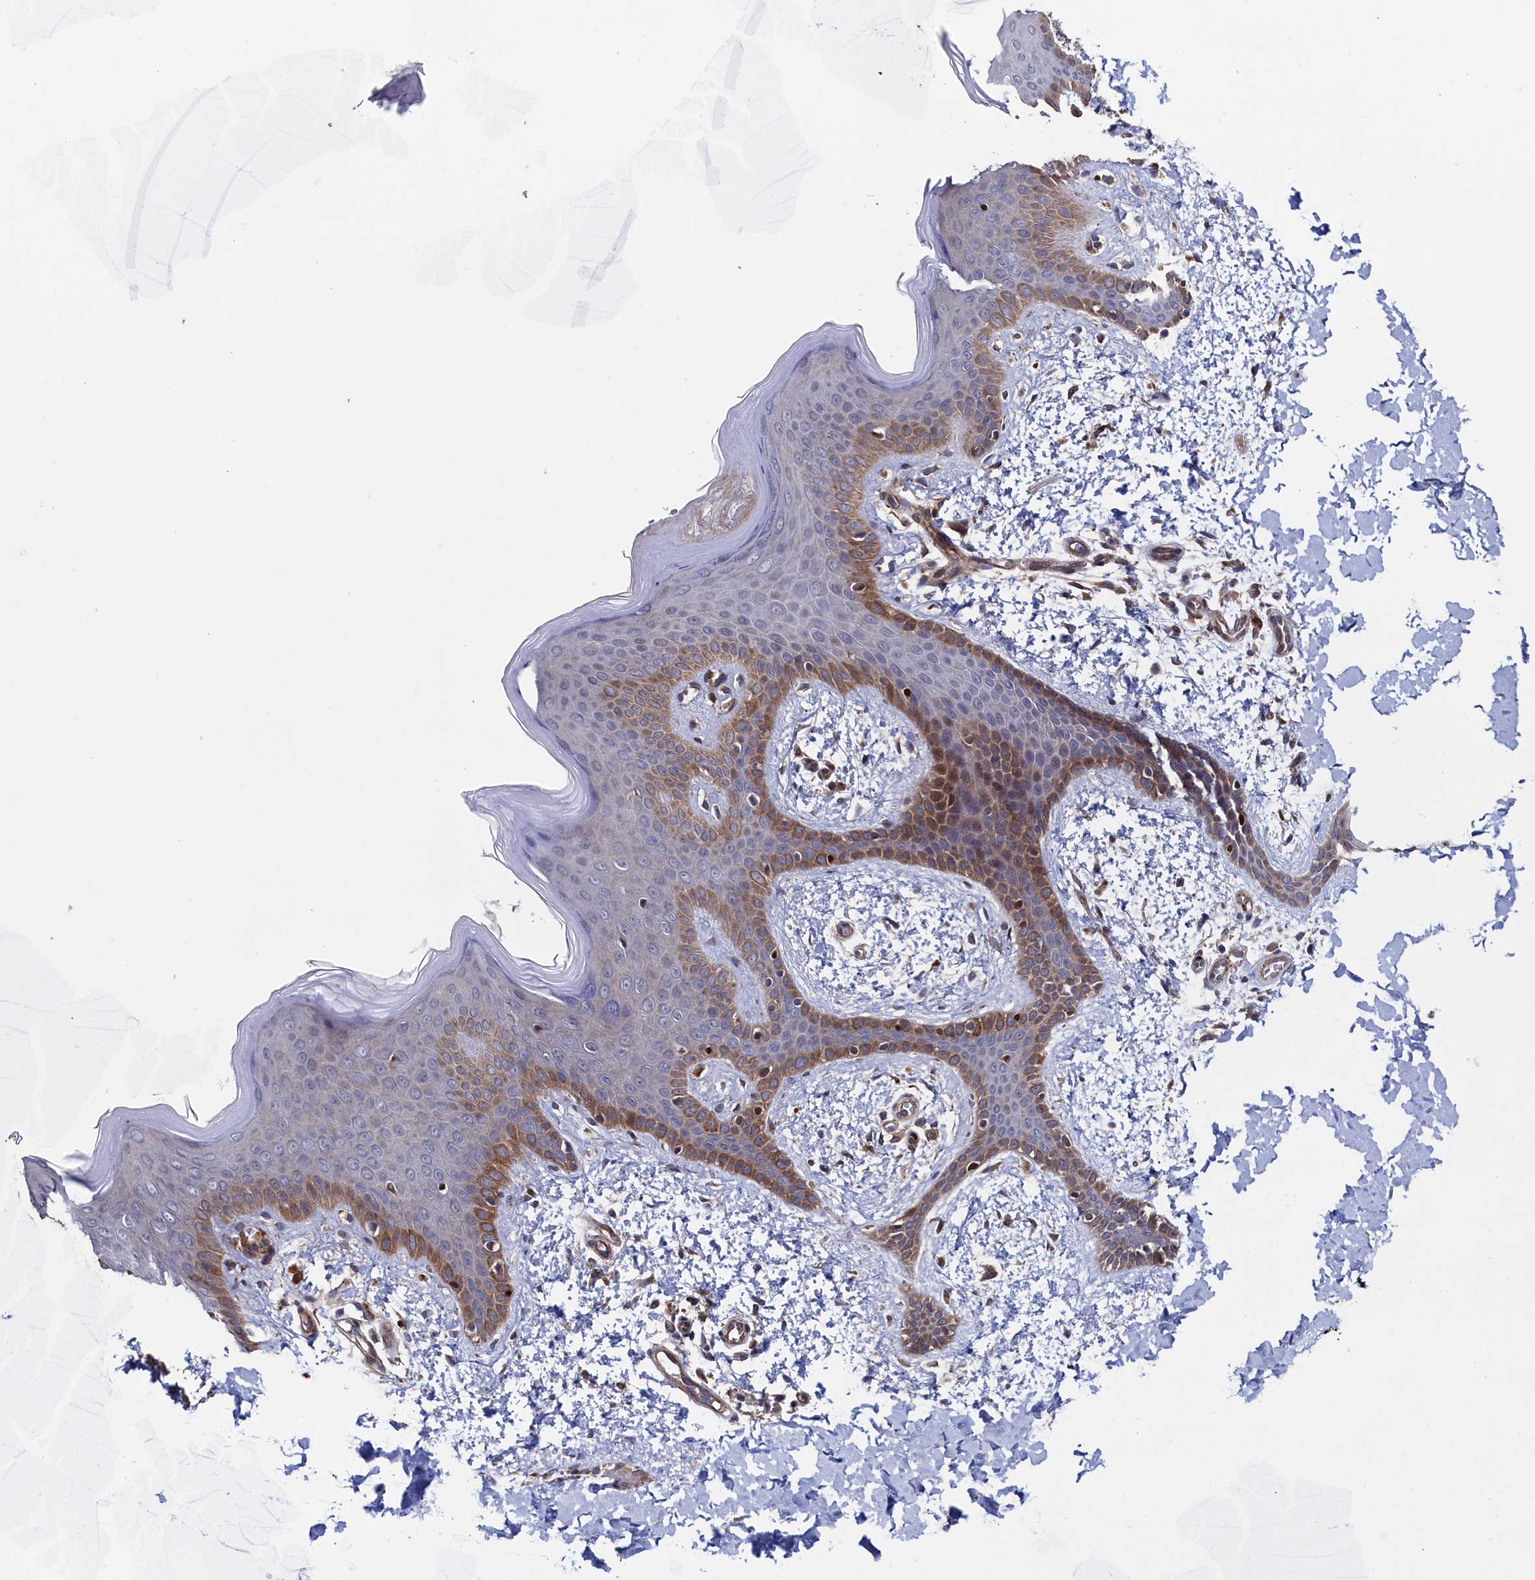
{"staining": {"intensity": "negative", "quantity": "none", "location": "none"}, "tissue": "skin", "cell_type": "Fibroblasts", "image_type": "normal", "snomed": [{"axis": "morphology", "description": "Normal tissue, NOS"}, {"axis": "topography", "description": "Skin"}], "caption": "Photomicrograph shows no protein positivity in fibroblasts of unremarkable skin. Nuclei are stained in blue.", "gene": "ZNF891", "patient": {"sex": "male", "age": 36}}